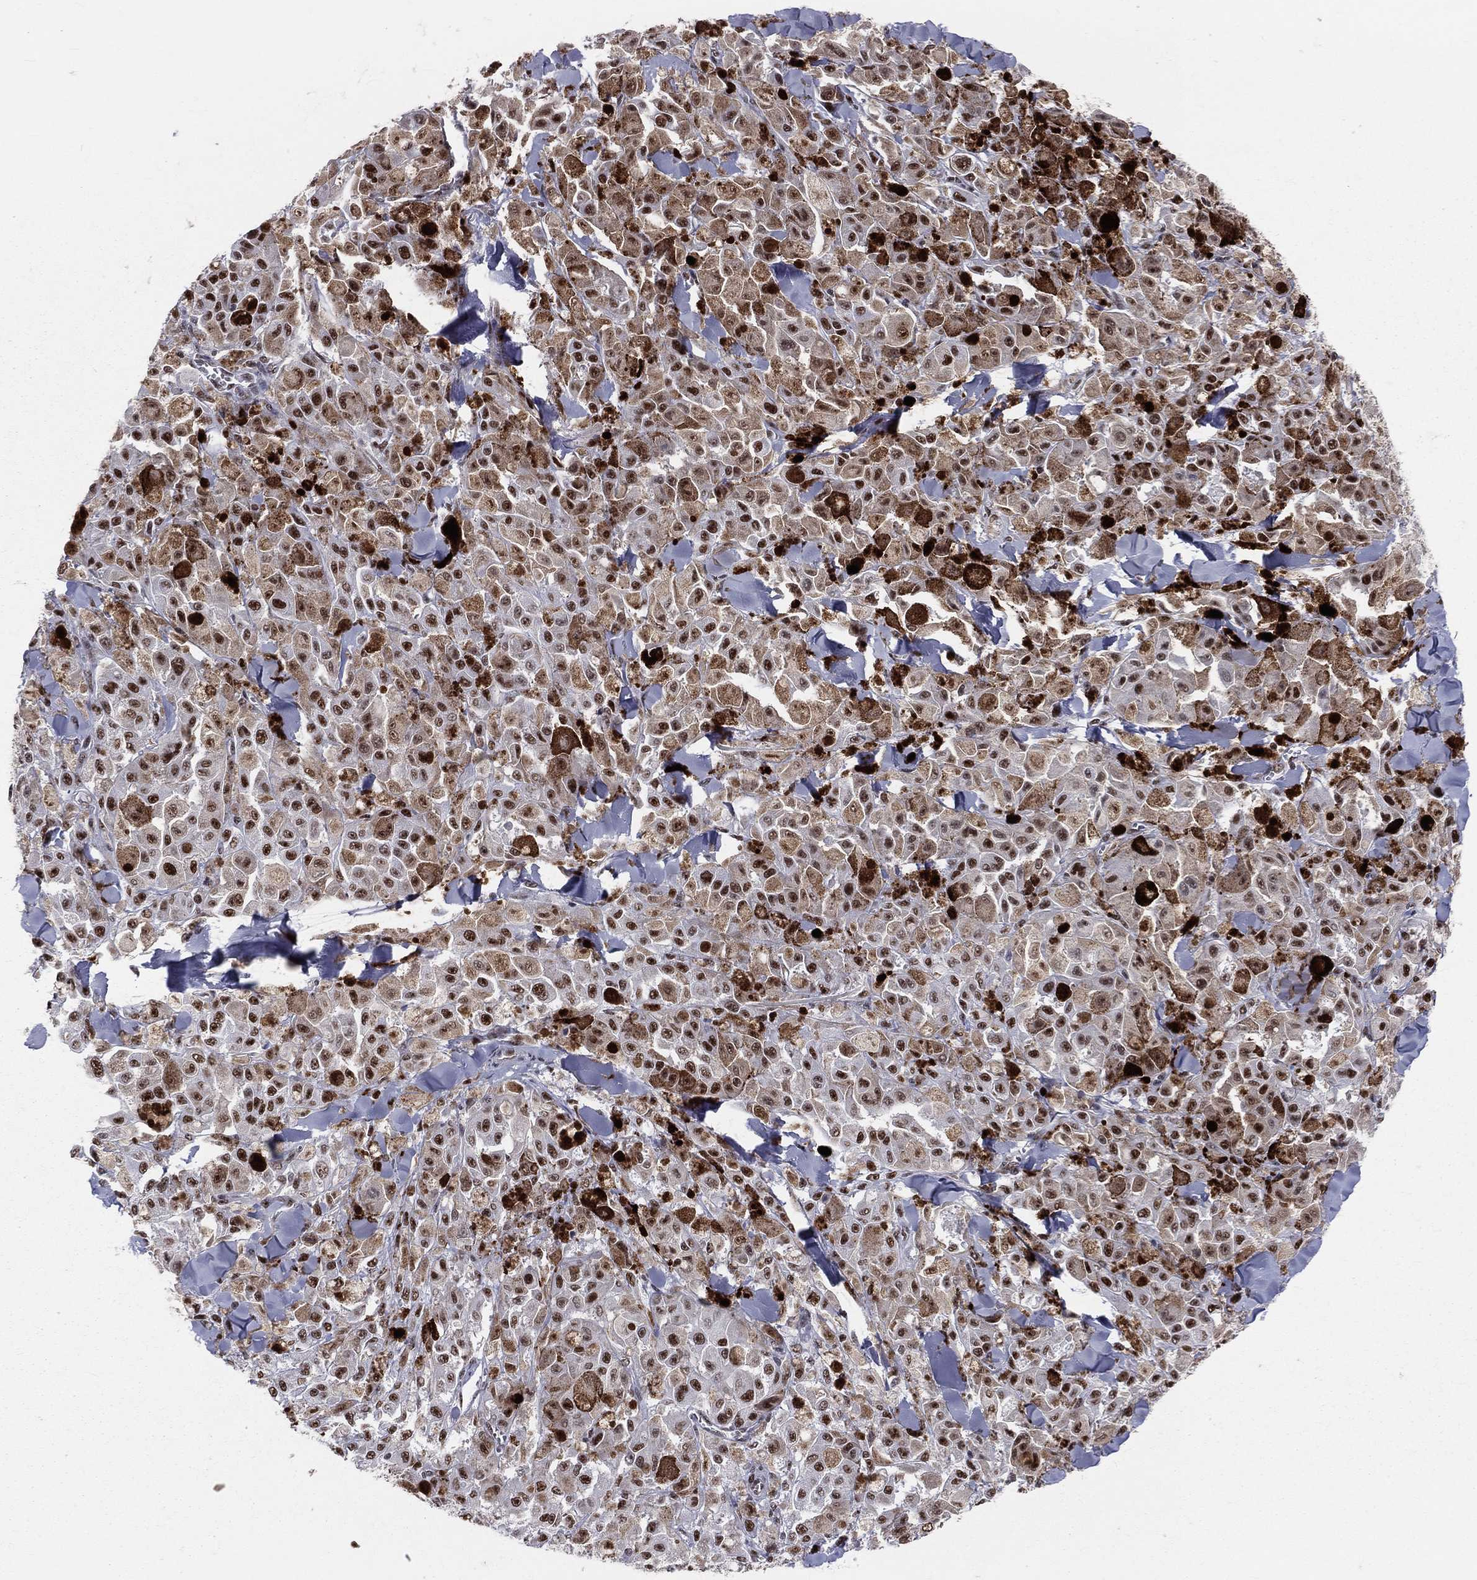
{"staining": {"intensity": "strong", "quantity": ">75%", "location": "cytoplasmic/membranous,nuclear"}, "tissue": "melanoma", "cell_type": "Tumor cells", "image_type": "cancer", "snomed": [{"axis": "morphology", "description": "Malignant melanoma, NOS"}, {"axis": "topography", "description": "Skin"}], "caption": "Melanoma stained for a protein (brown) reveals strong cytoplasmic/membranous and nuclear positive expression in approximately >75% of tumor cells.", "gene": "CDK7", "patient": {"sex": "female", "age": 58}}